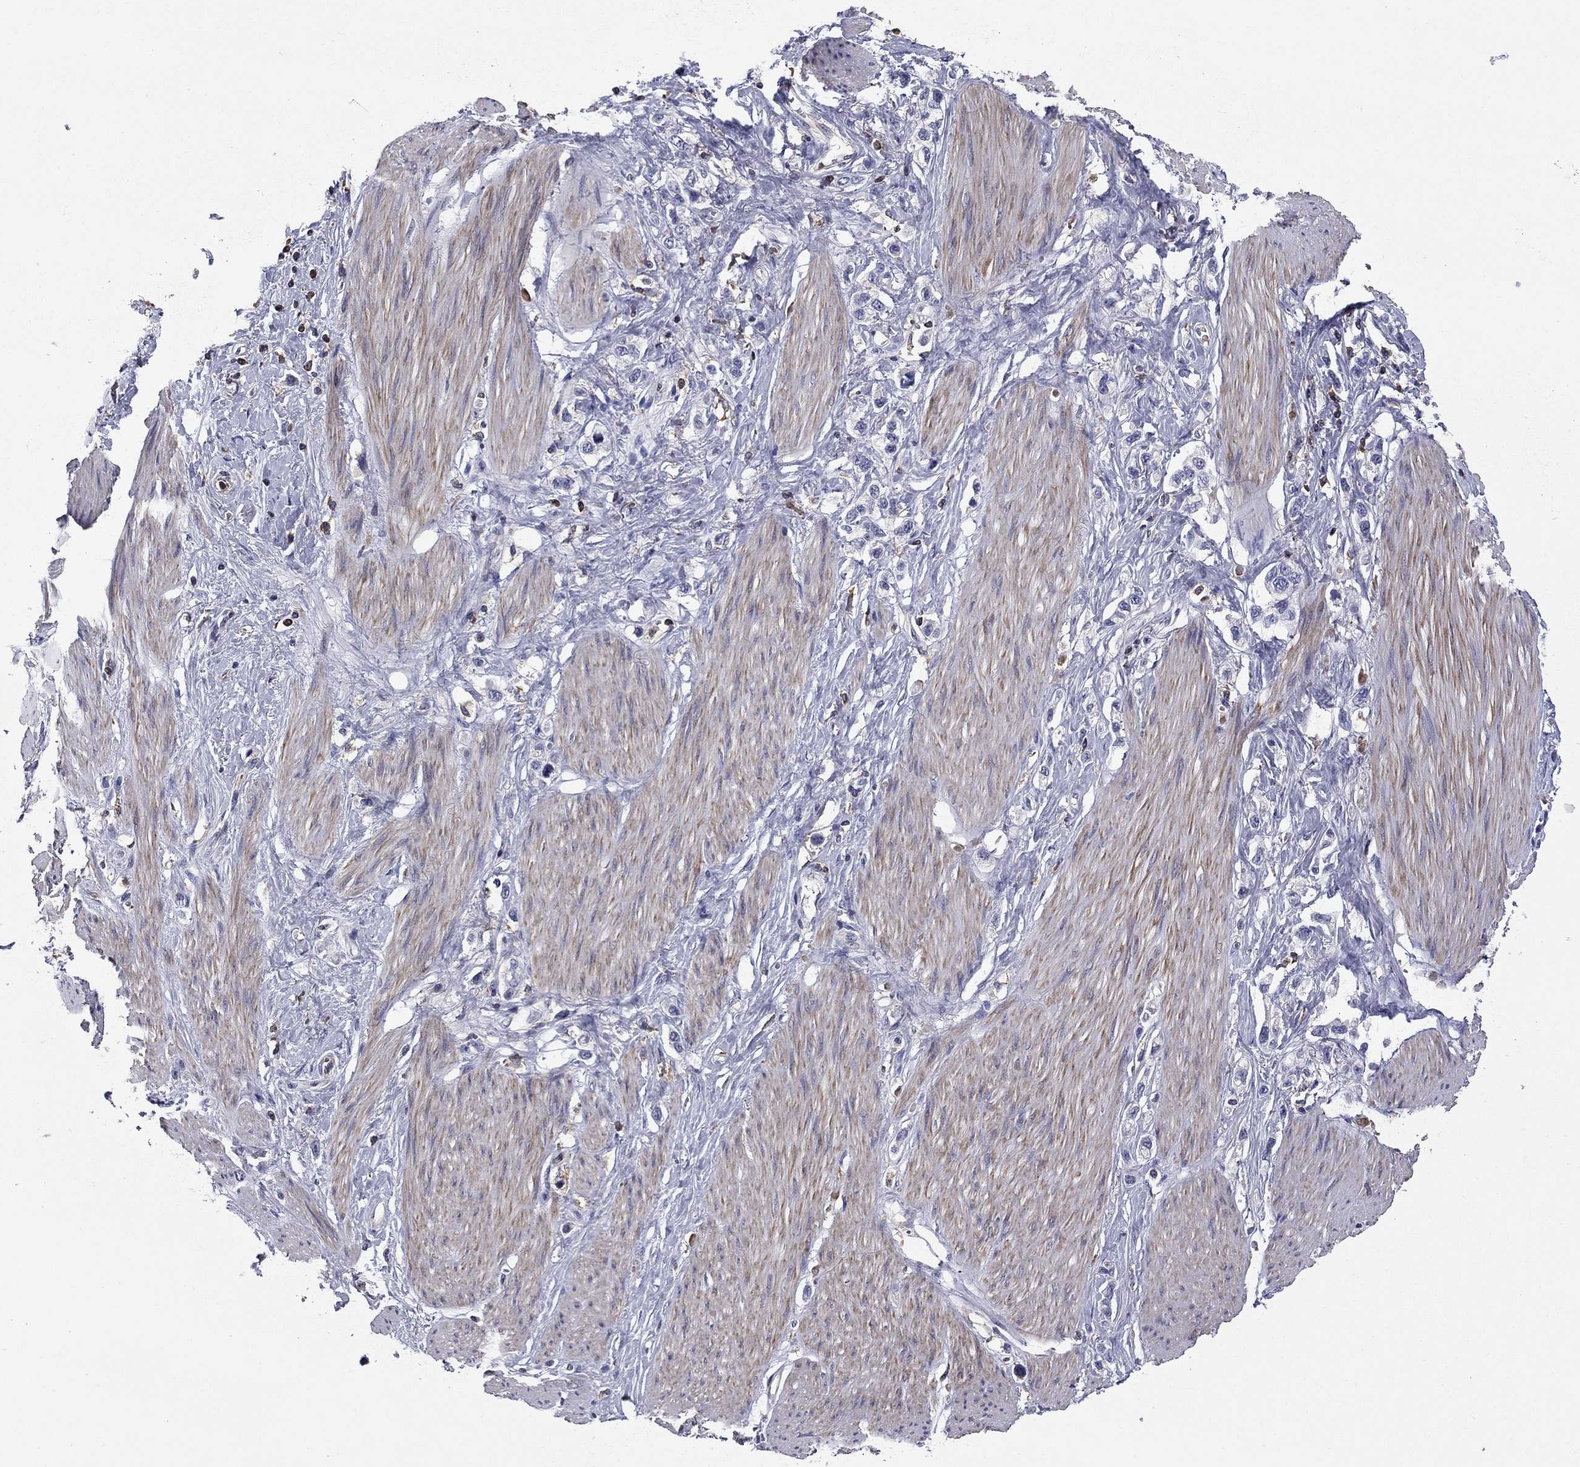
{"staining": {"intensity": "negative", "quantity": "none", "location": "none"}, "tissue": "stomach cancer", "cell_type": "Tumor cells", "image_type": "cancer", "snomed": [{"axis": "morphology", "description": "Normal tissue, NOS"}, {"axis": "morphology", "description": "Adenocarcinoma, NOS"}, {"axis": "morphology", "description": "Adenocarcinoma, High grade"}, {"axis": "topography", "description": "Stomach, upper"}, {"axis": "topography", "description": "Stomach"}], "caption": "Stomach adenocarcinoma (high-grade) stained for a protein using immunohistochemistry reveals no staining tumor cells.", "gene": "ARHGAP45", "patient": {"sex": "female", "age": 65}}